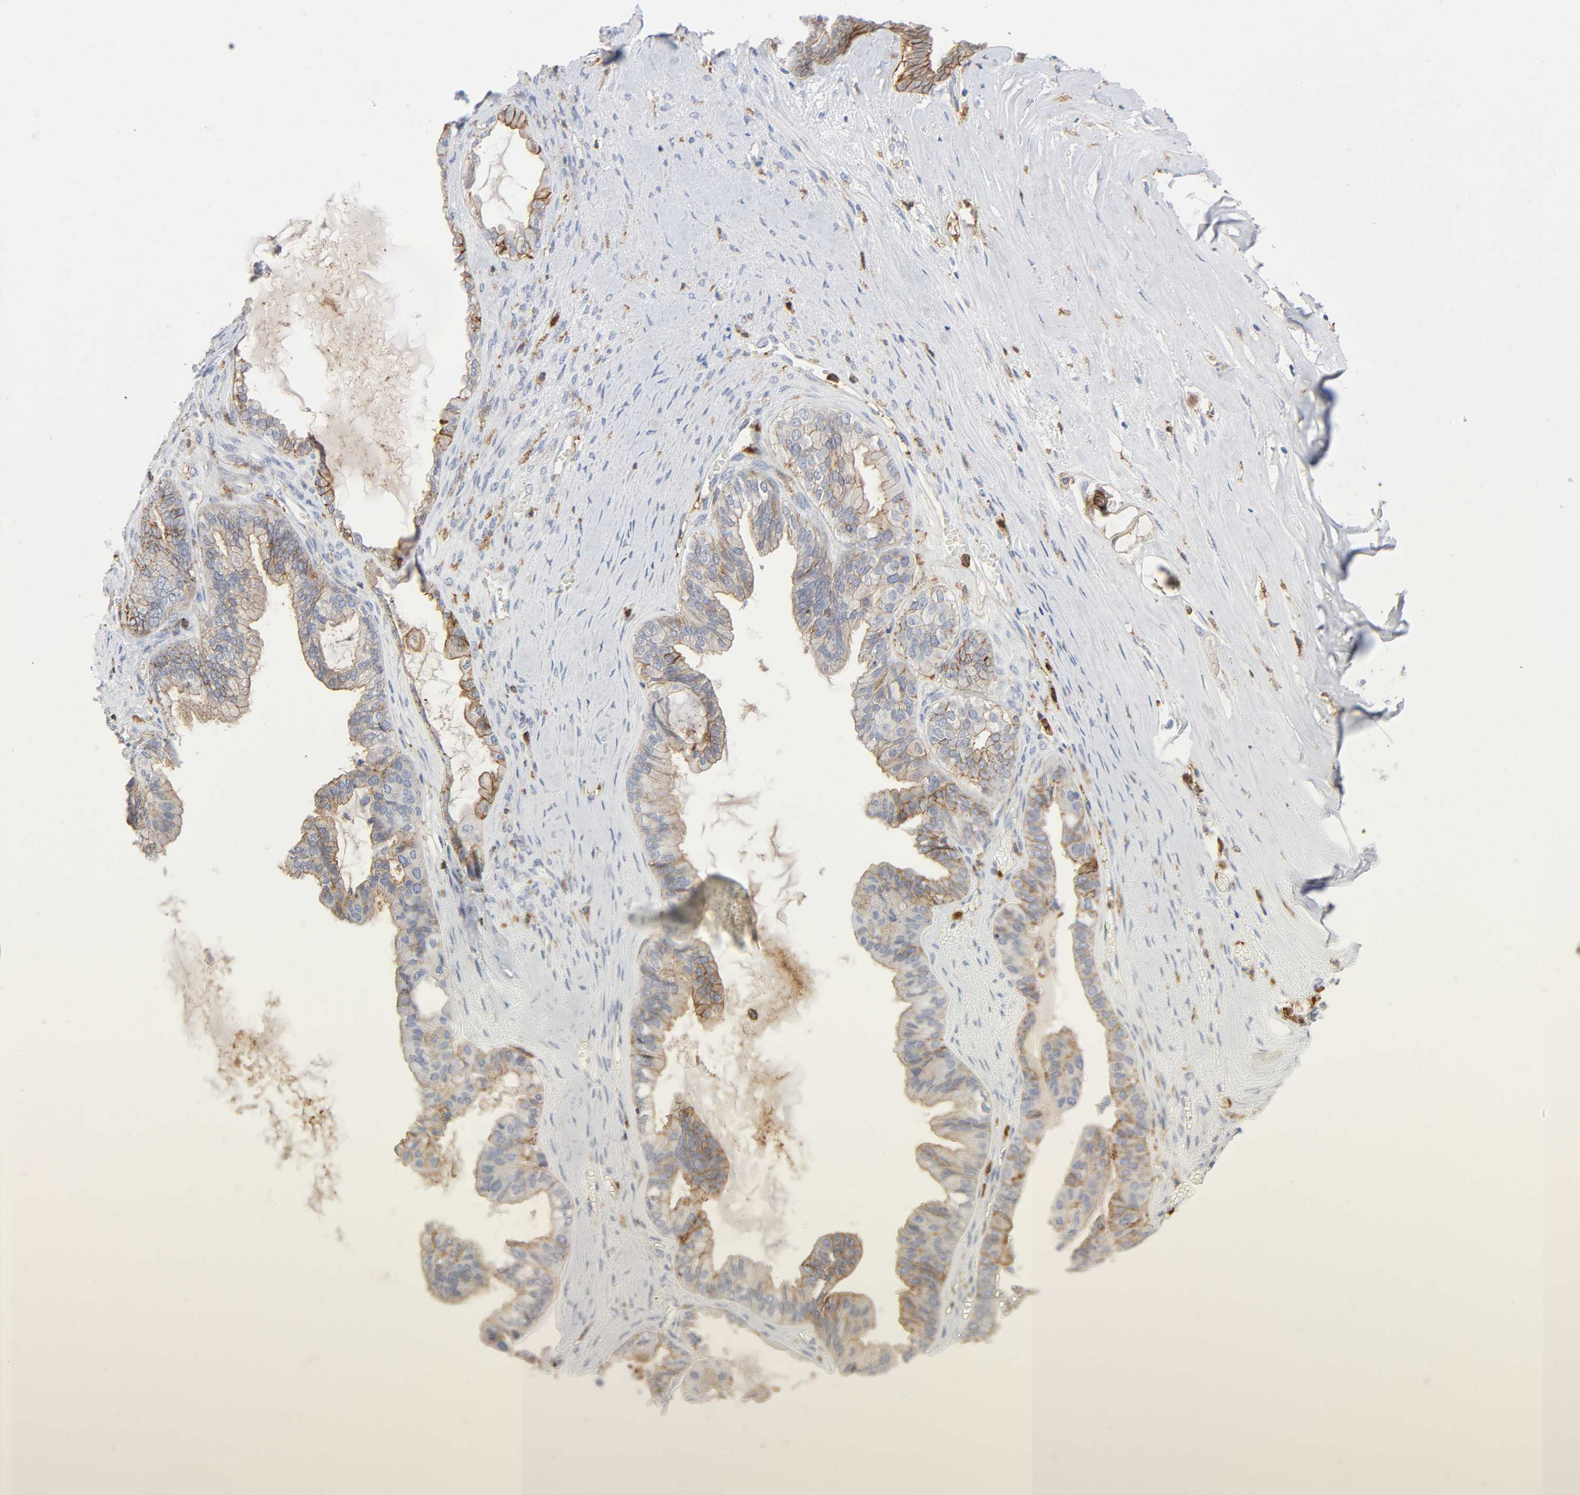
{"staining": {"intensity": "moderate", "quantity": "<25%", "location": "cytoplasmic/membranous"}, "tissue": "ovarian cancer", "cell_type": "Tumor cells", "image_type": "cancer", "snomed": [{"axis": "morphology", "description": "Carcinoma, NOS"}, {"axis": "morphology", "description": "Carcinoma, endometroid"}, {"axis": "topography", "description": "Ovary"}], "caption": "Immunohistochemical staining of ovarian endometroid carcinoma shows low levels of moderate cytoplasmic/membranous positivity in about <25% of tumor cells.", "gene": "LYN", "patient": {"sex": "female", "age": 50}}